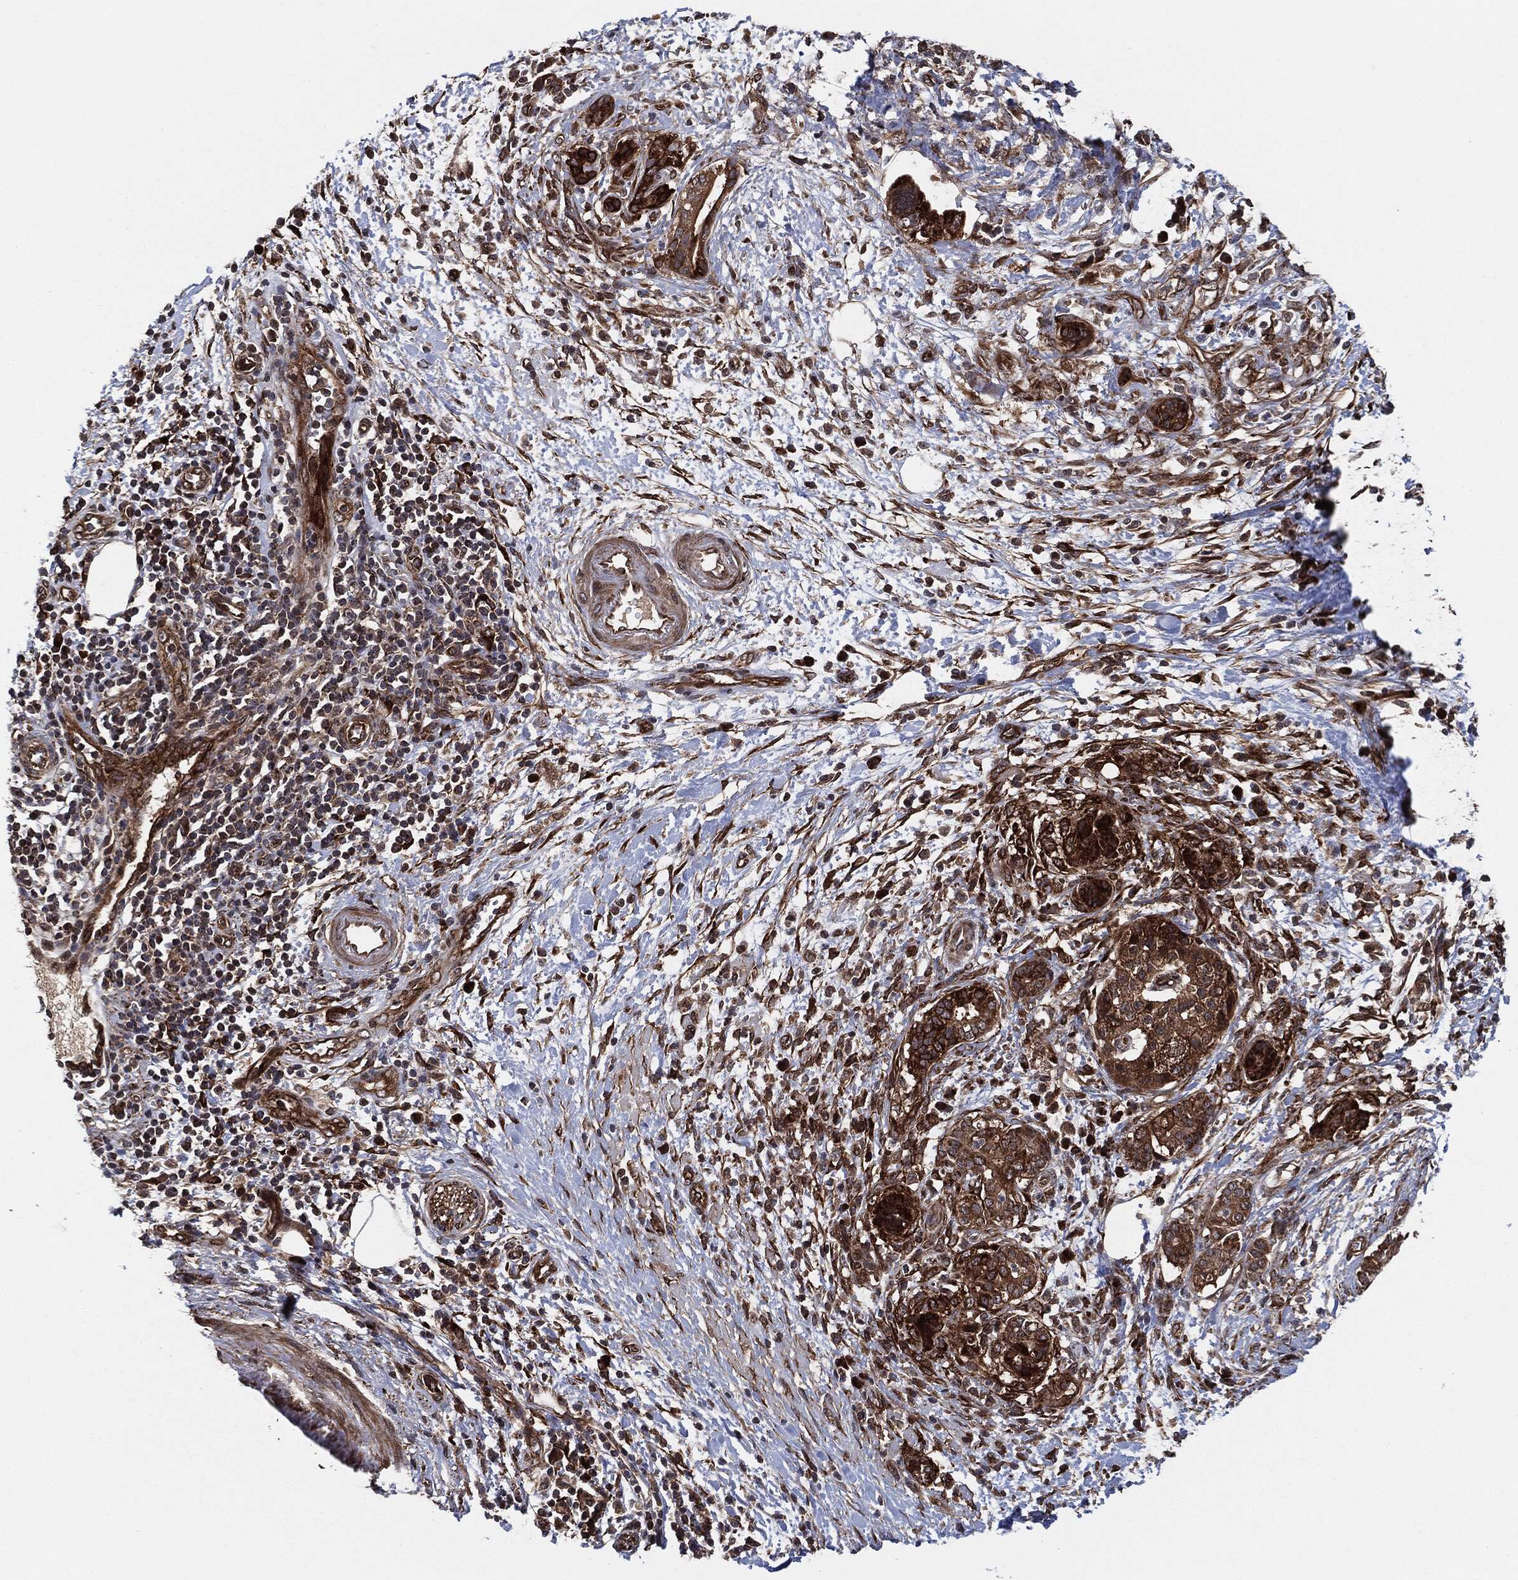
{"staining": {"intensity": "strong", "quantity": ">75%", "location": "cytoplasmic/membranous"}, "tissue": "pancreatic cancer", "cell_type": "Tumor cells", "image_type": "cancer", "snomed": [{"axis": "morphology", "description": "Adenocarcinoma, NOS"}, {"axis": "topography", "description": "Pancreas"}], "caption": "About >75% of tumor cells in pancreatic cancer demonstrate strong cytoplasmic/membranous protein staining as visualized by brown immunohistochemical staining.", "gene": "BCAR1", "patient": {"sex": "female", "age": 73}}